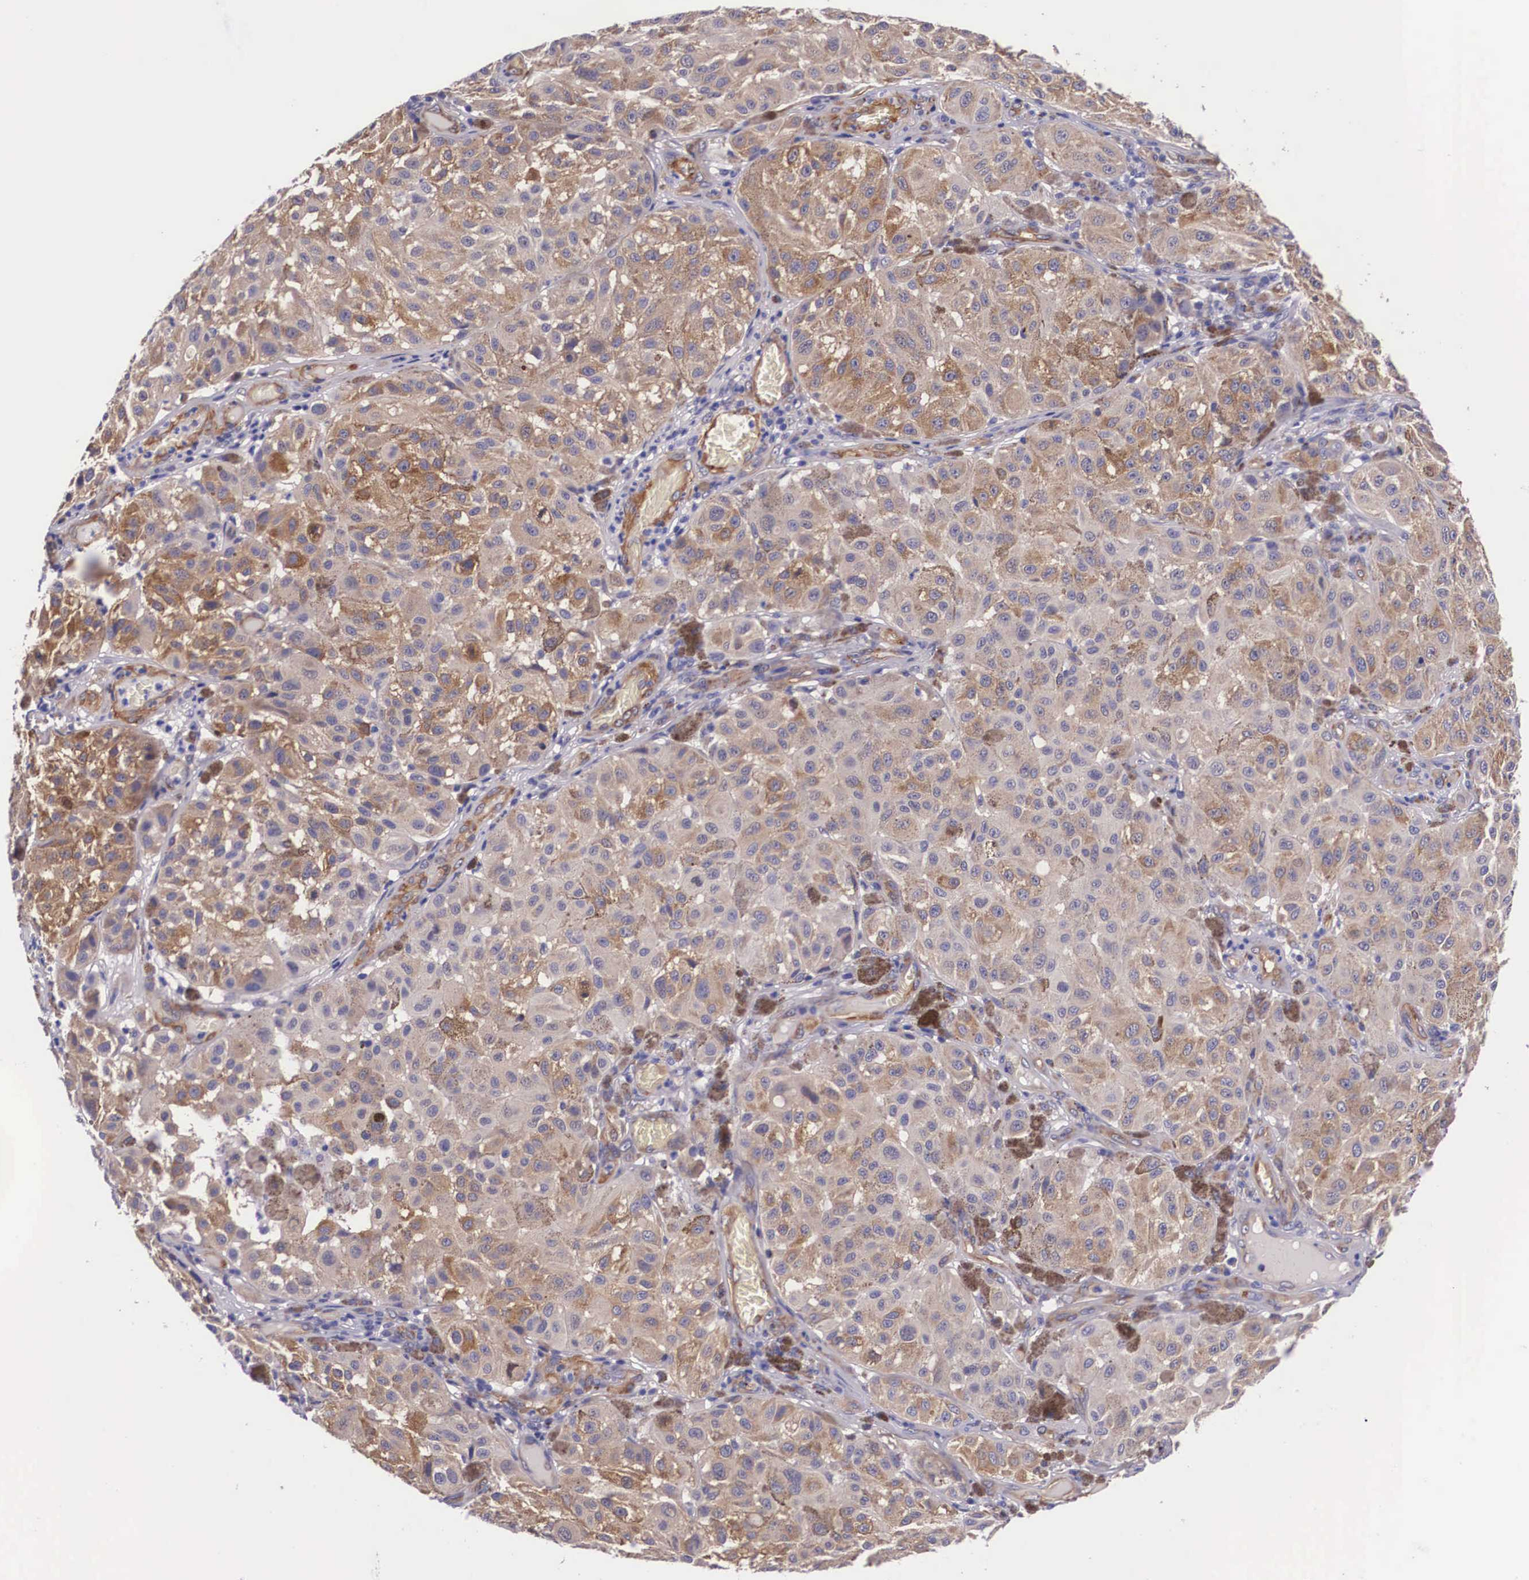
{"staining": {"intensity": "moderate", "quantity": "25%-75%", "location": "cytoplasmic/membranous"}, "tissue": "melanoma", "cell_type": "Tumor cells", "image_type": "cancer", "snomed": [{"axis": "morphology", "description": "Malignant melanoma, NOS"}, {"axis": "topography", "description": "Skin"}], "caption": "There is medium levels of moderate cytoplasmic/membranous staining in tumor cells of melanoma, as demonstrated by immunohistochemical staining (brown color).", "gene": "BCAR1", "patient": {"sex": "female", "age": 64}}